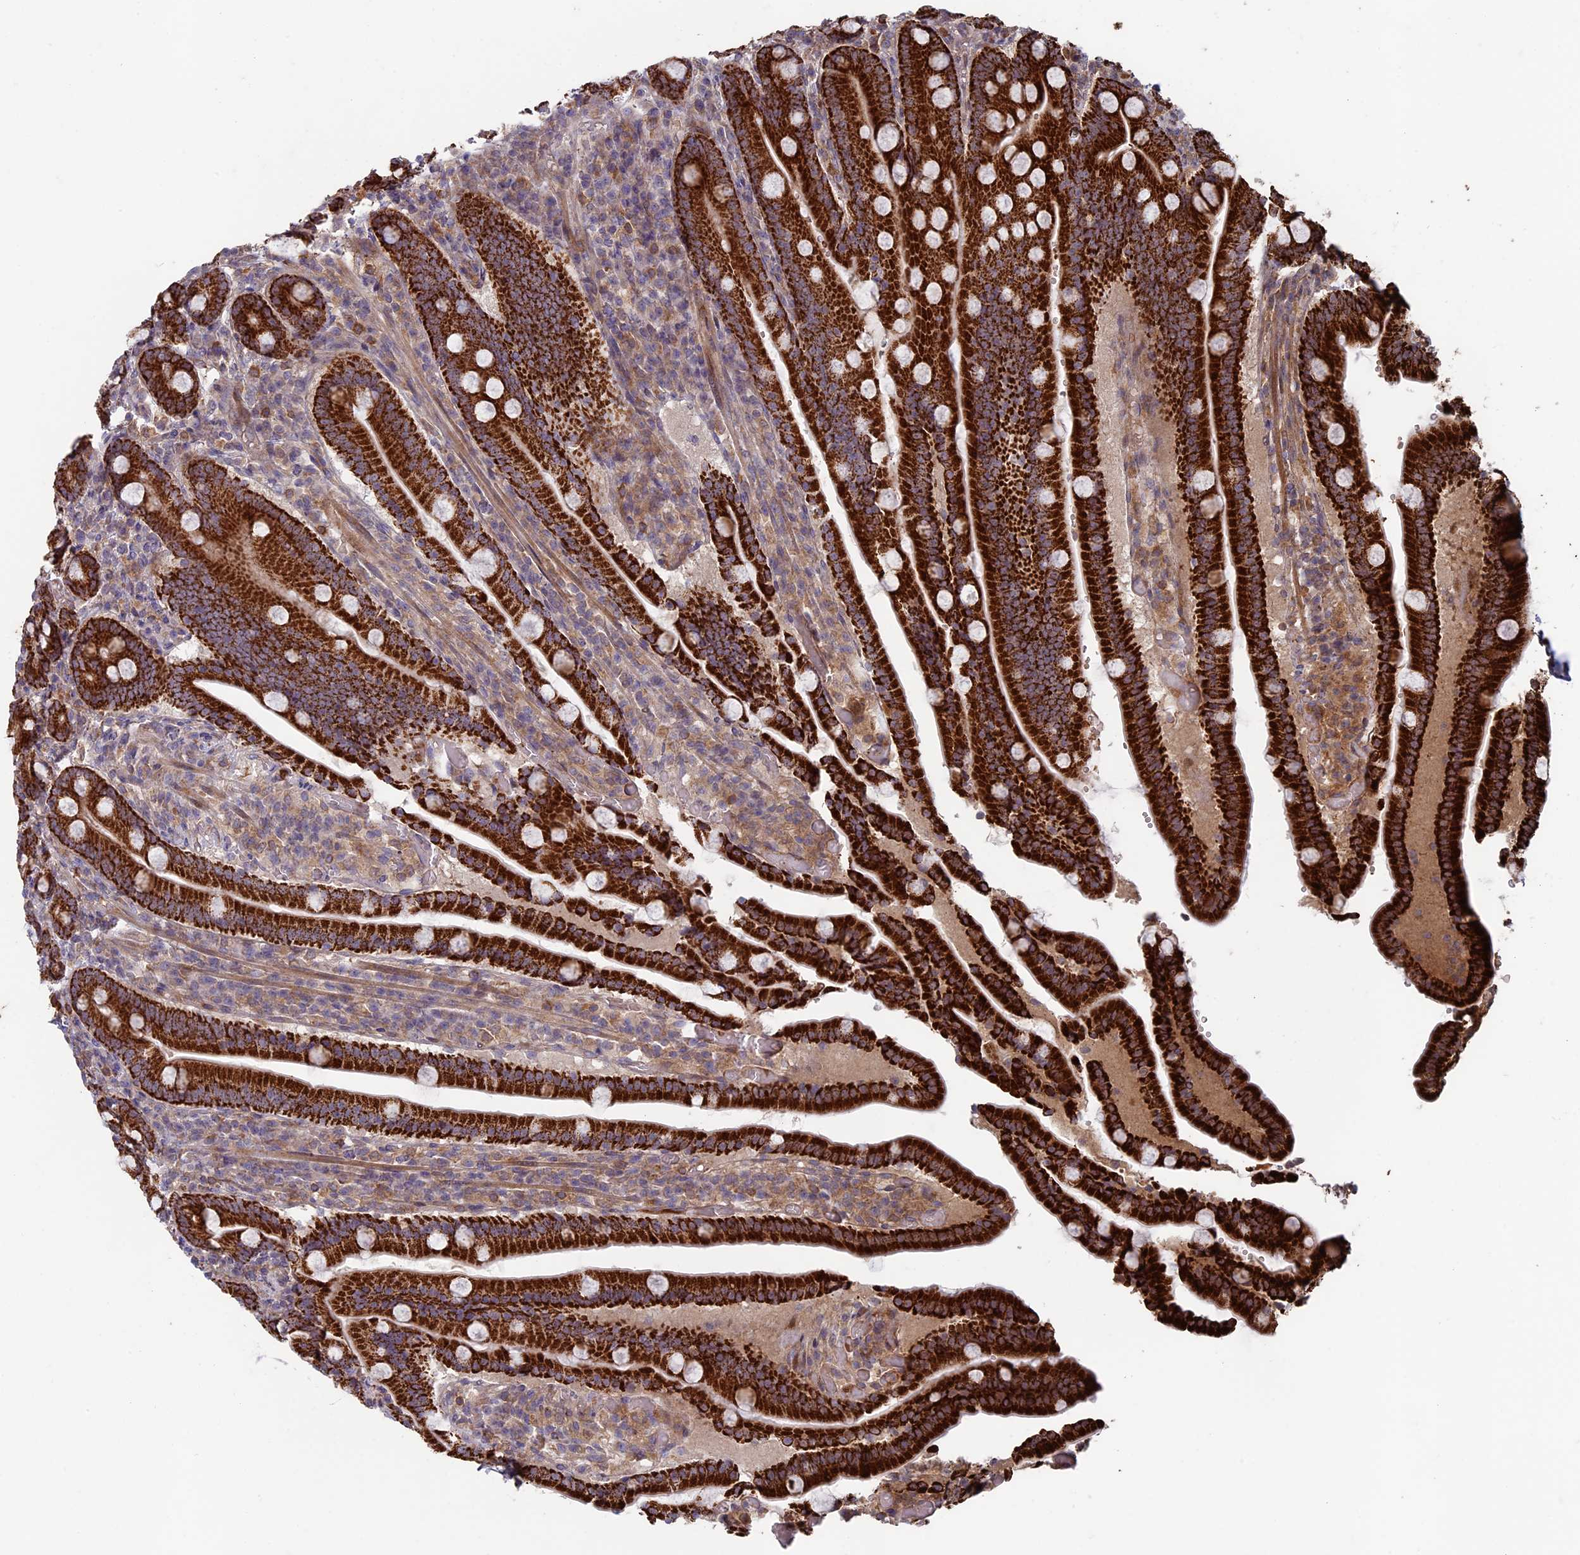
{"staining": {"intensity": "strong", "quantity": ">75%", "location": "cytoplasmic/membranous"}, "tissue": "duodenum", "cell_type": "Glandular cells", "image_type": "normal", "snomed": [{"axis": "morphology", "description": "Normal tissue, NOS"}, {"axis": "topography", "description": "Duodenum"}], "caption": "An immunohistochemistry photomicrograph of normal tissue is shown. Protein staining in brown highlights strong cytoplasmic/membranous positivity in duodenum within glandular cells.", "gene": "RCCD1", "patient": {"sex": "female", "age": 62}}